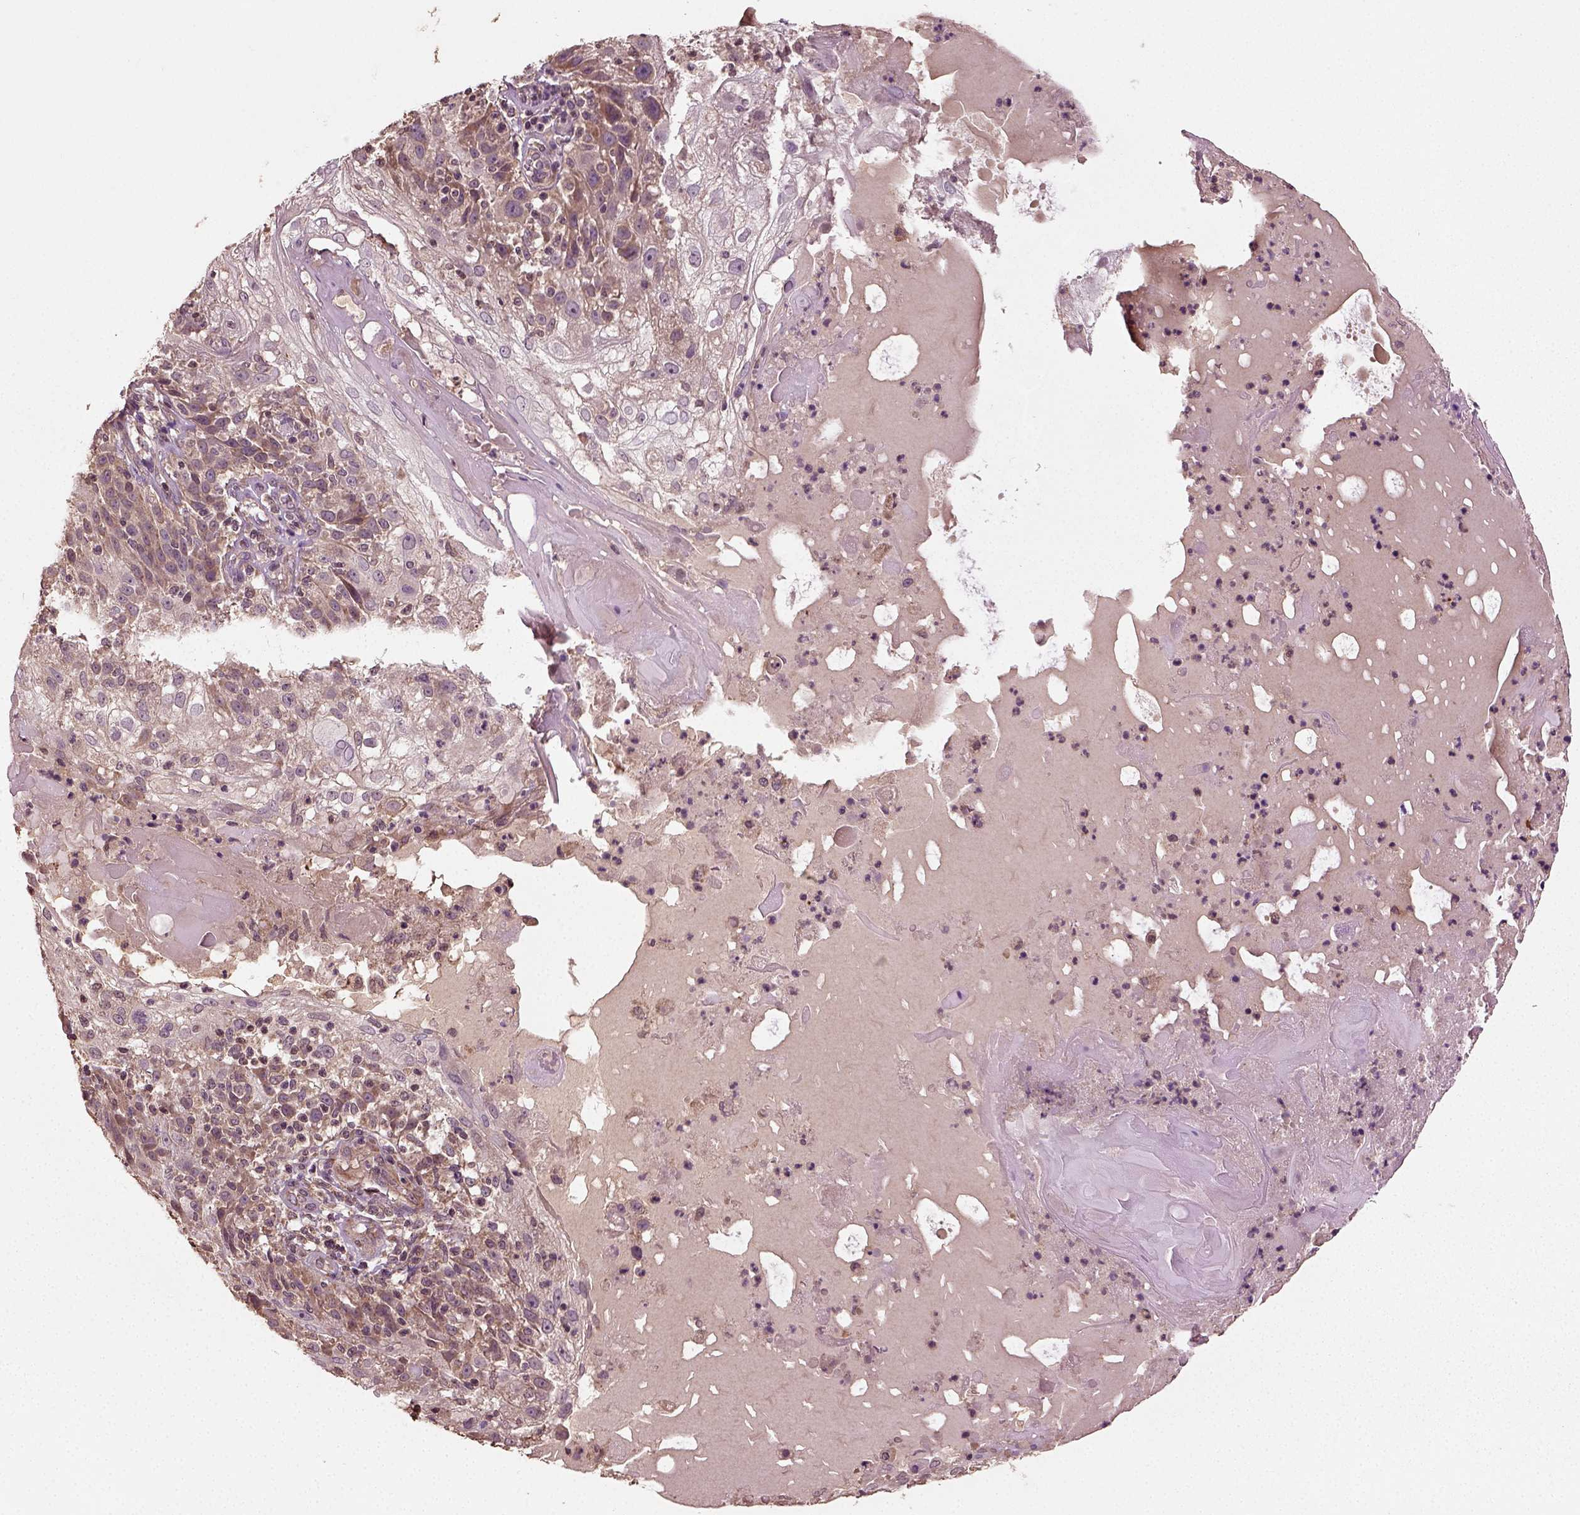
{"staining": {"intensity": "weak", "quantity": "25%-75%", "location": "cytoplasmic/membranous"}, "tissue": "skin cancer", "cell_type": "Tumor cells", "image_type": "cancer", "snomed": [{"axis": "morphology", "description": "Normal tissue, NOS"}, {"axis": "morphology", "description": "Squamous cell carcinoma, NOS"}, {"axis": "topography", "description": "Skin"}], "caption": "Skin cancer tissue shows weak cytoplasmic/membranous expression in approximately 25%-75% of tumor cells", "gene": "ERV3-1", "patient": {"sex": "female", "age": 83}}